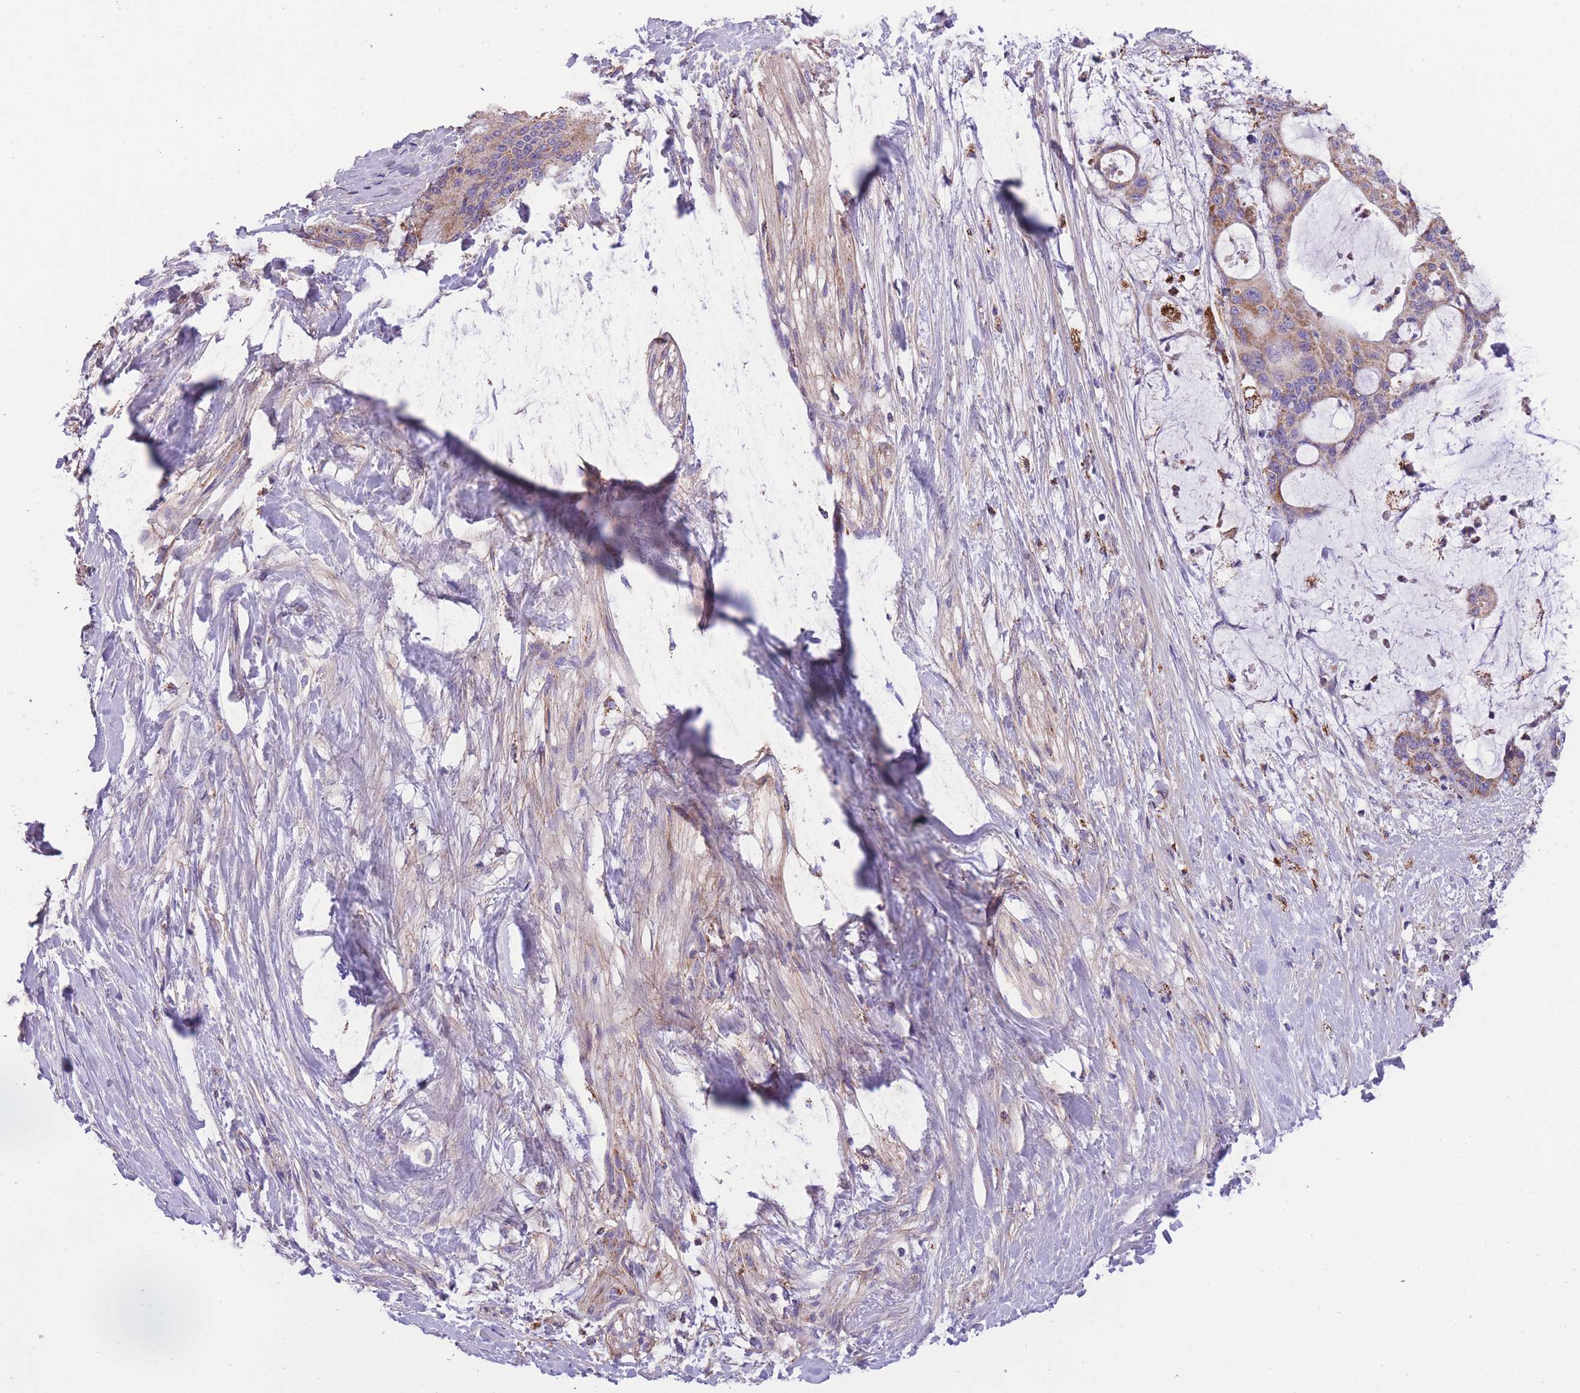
{"staining": {"intensity": "moderate", "quantity": ">75%", "location": "cytoplasmic/membranous"}, "tissue": "liver cancer", "cell_type": "Tumor cells", "image_type": "cancer", "snomed": [{"axis": "morphology", "description": "Normal tissue, NOS"}, {"axis": "morphology", "description": "Cholangiocarcinoma"}, {"axis": "topography", "description": "Liver"}, {"axis": "topography", "description": "Peripheral nerve tissue"}], "caption": "Liver cholangiocarcinoma tissue displays moderate cytoplasmic/membranous staining in approximately >75% of tumor cells", "gene": "ST3GAL3", "patient": {"sex": "female", "age": 73}}